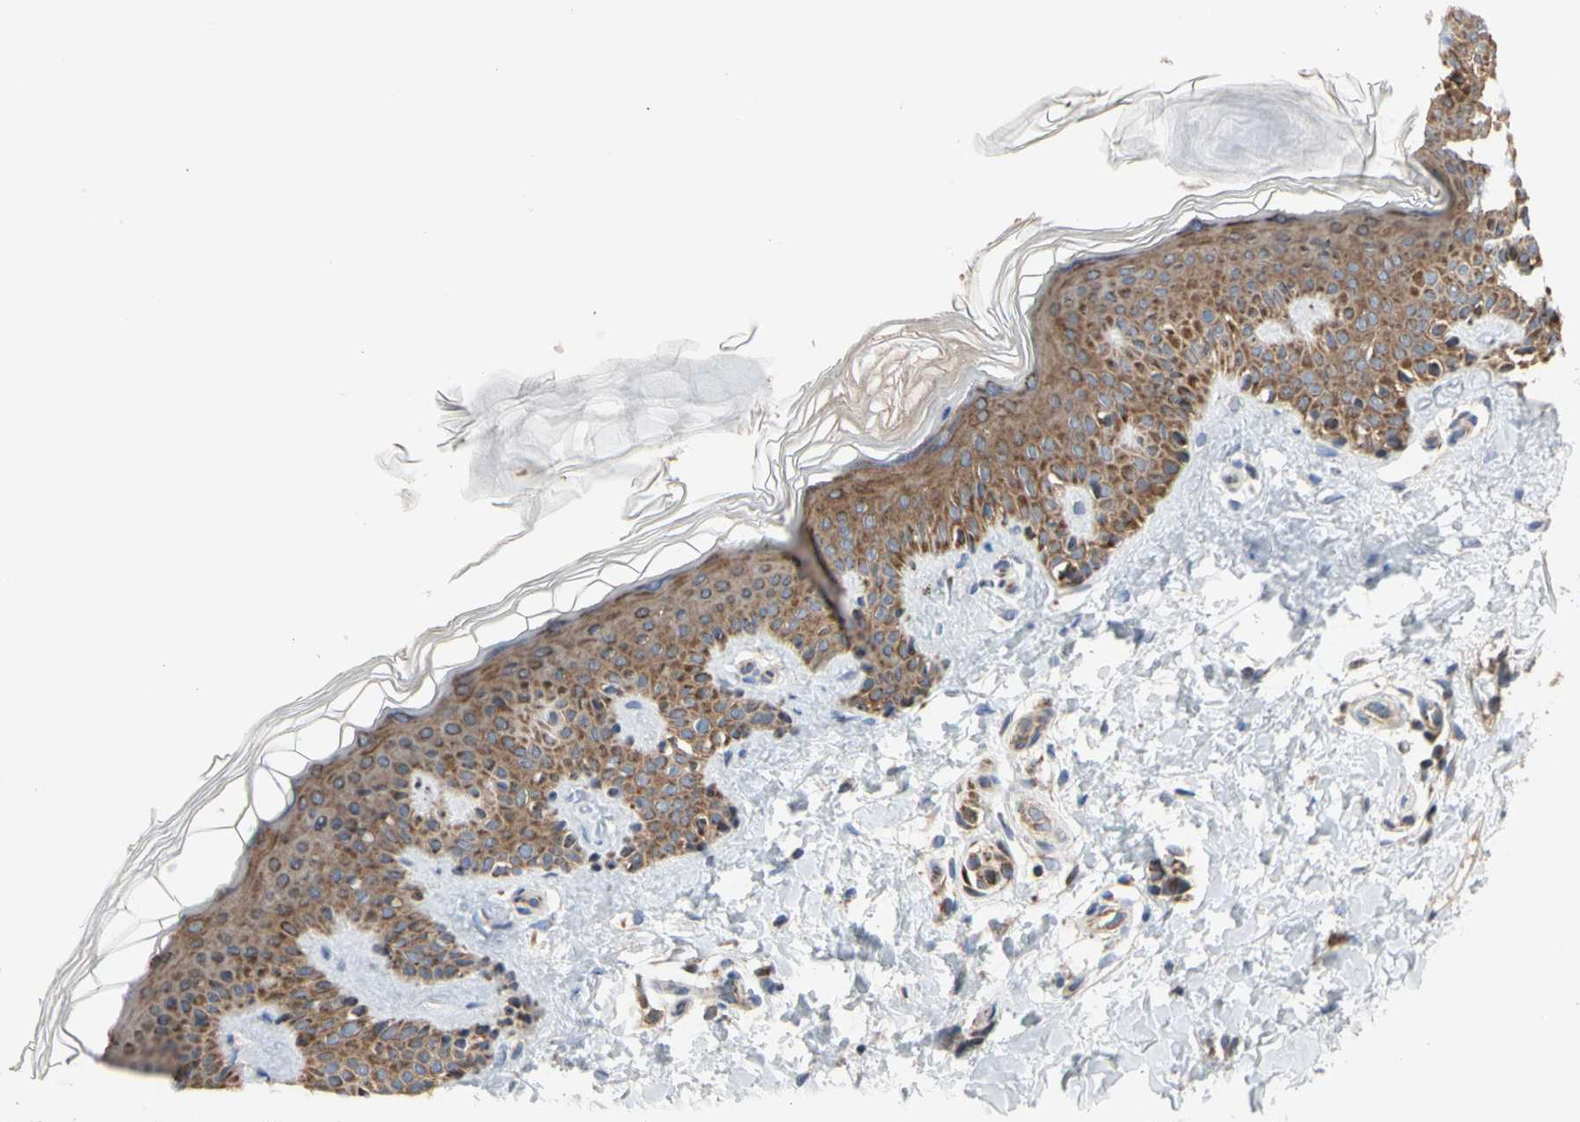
{"staining": {"intensity": "negative", "quantity": "none", "location": "none"}, "tissue": "skin", "cell_type": "Fibroblasts", "image_type": "normal", "snomed": [{"axis": "morphology", "description": "Normal tissue, NOS"}, {"axis": "topography", "description": "Skin"}], "caption": "Micrograph shows no protein expression in fibroblasts of benign skin.", "gene": "GPD2", "patient": {"sex": "male", "age": 16}}